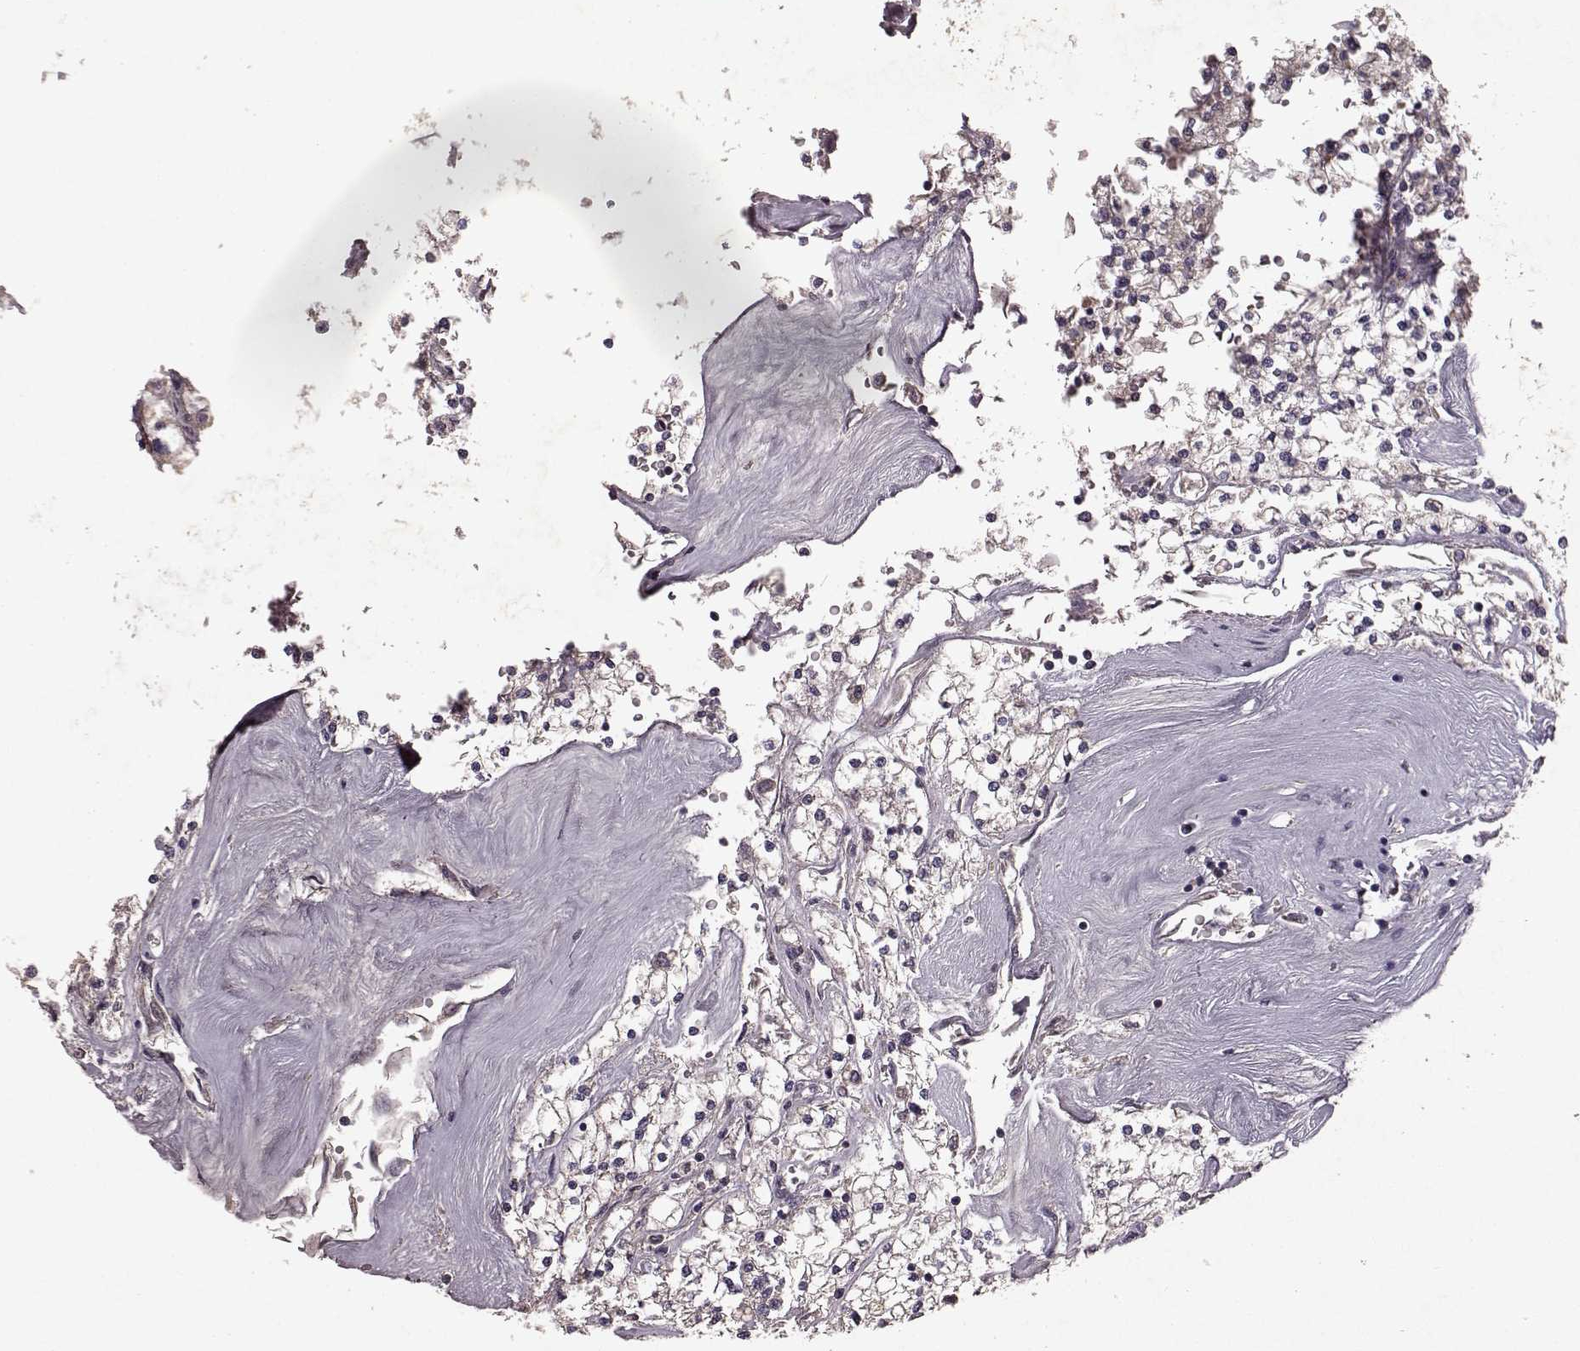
{"staining": {"intensity": "negative", "quantity": "none", "location": "none"}, "tissue": "renal cancer", "cell_type": "Tumor cells", "image_type": "cancer", "snomed": [{"axis": "morphology", "description": "Adenocarcinoma, NOS"}, {"axis": "topography", "description": "Kidney"}], "caption": "DAB immunohistochemical staining of human renal cancer shows no significant expression in tumor cells. Brightfield microscopy of immunohistochemistry (IHC) stained with DAB (brown) and hematoxylin (blue), captured at high magnification.", "gene": "FRRS1L", "patient": {"sex": "male", "age": 80}}